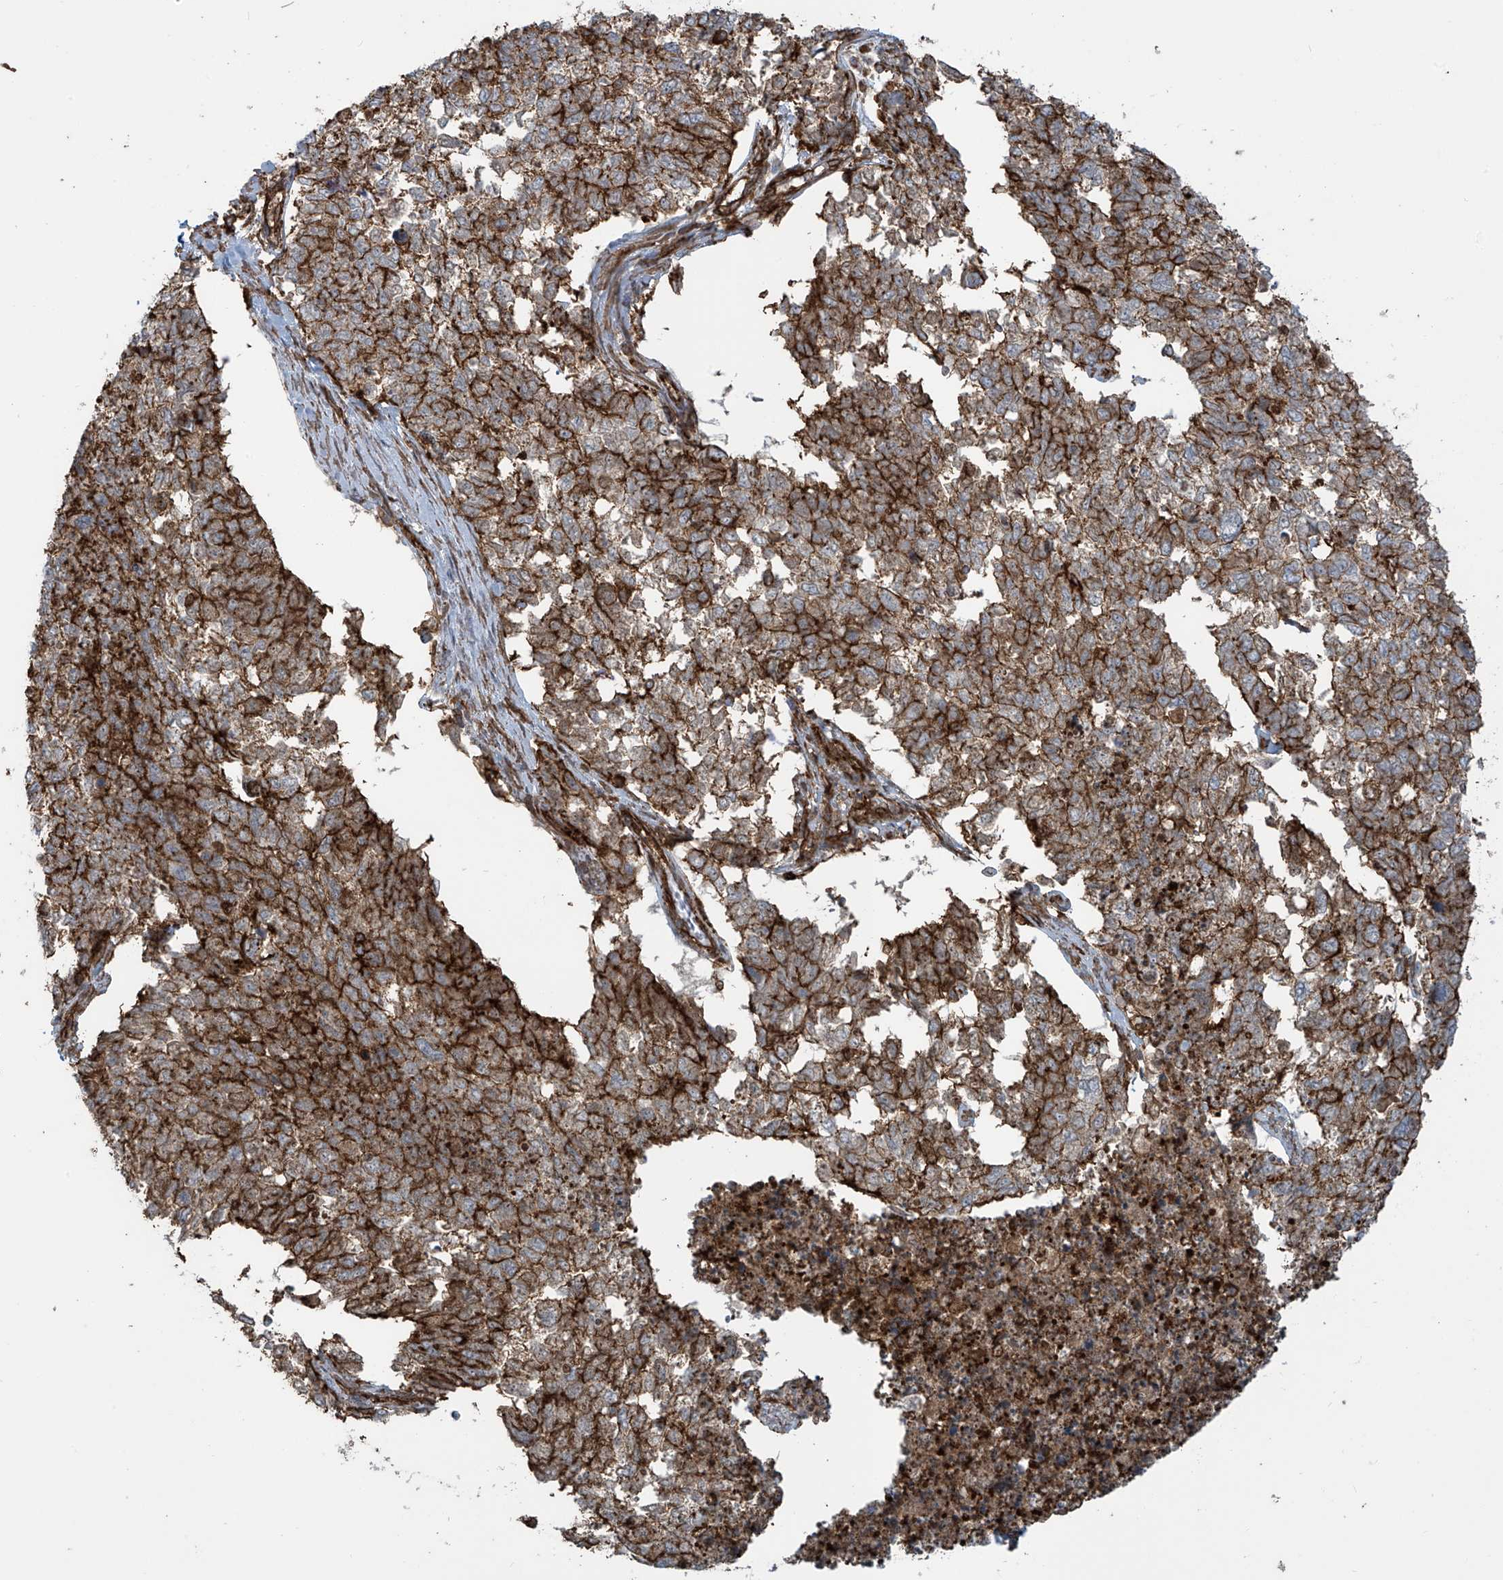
{"staining": {"intensity": "strong", "quantity": ">75%", "location": "cytoplasmic/membranous"}, "tissue": "cervical cancer", "cell_type": "Tumor cells", "image_type": "cancer", "snomed": [{"axis": "morphology", "description": "Squamous cell carcinoma, NOS"}, {"axis": "topography", "description": "Cervix"}], "caption": "High-power microscopy captured an immunohistochemistry image of squamous cell carcinoma (cervical), revealing strong cytoplasmic/membranous expression in about >75% of tumor cells.", "gene": "SLC9A2", "patient": {"sex": "female", "age": 63}}